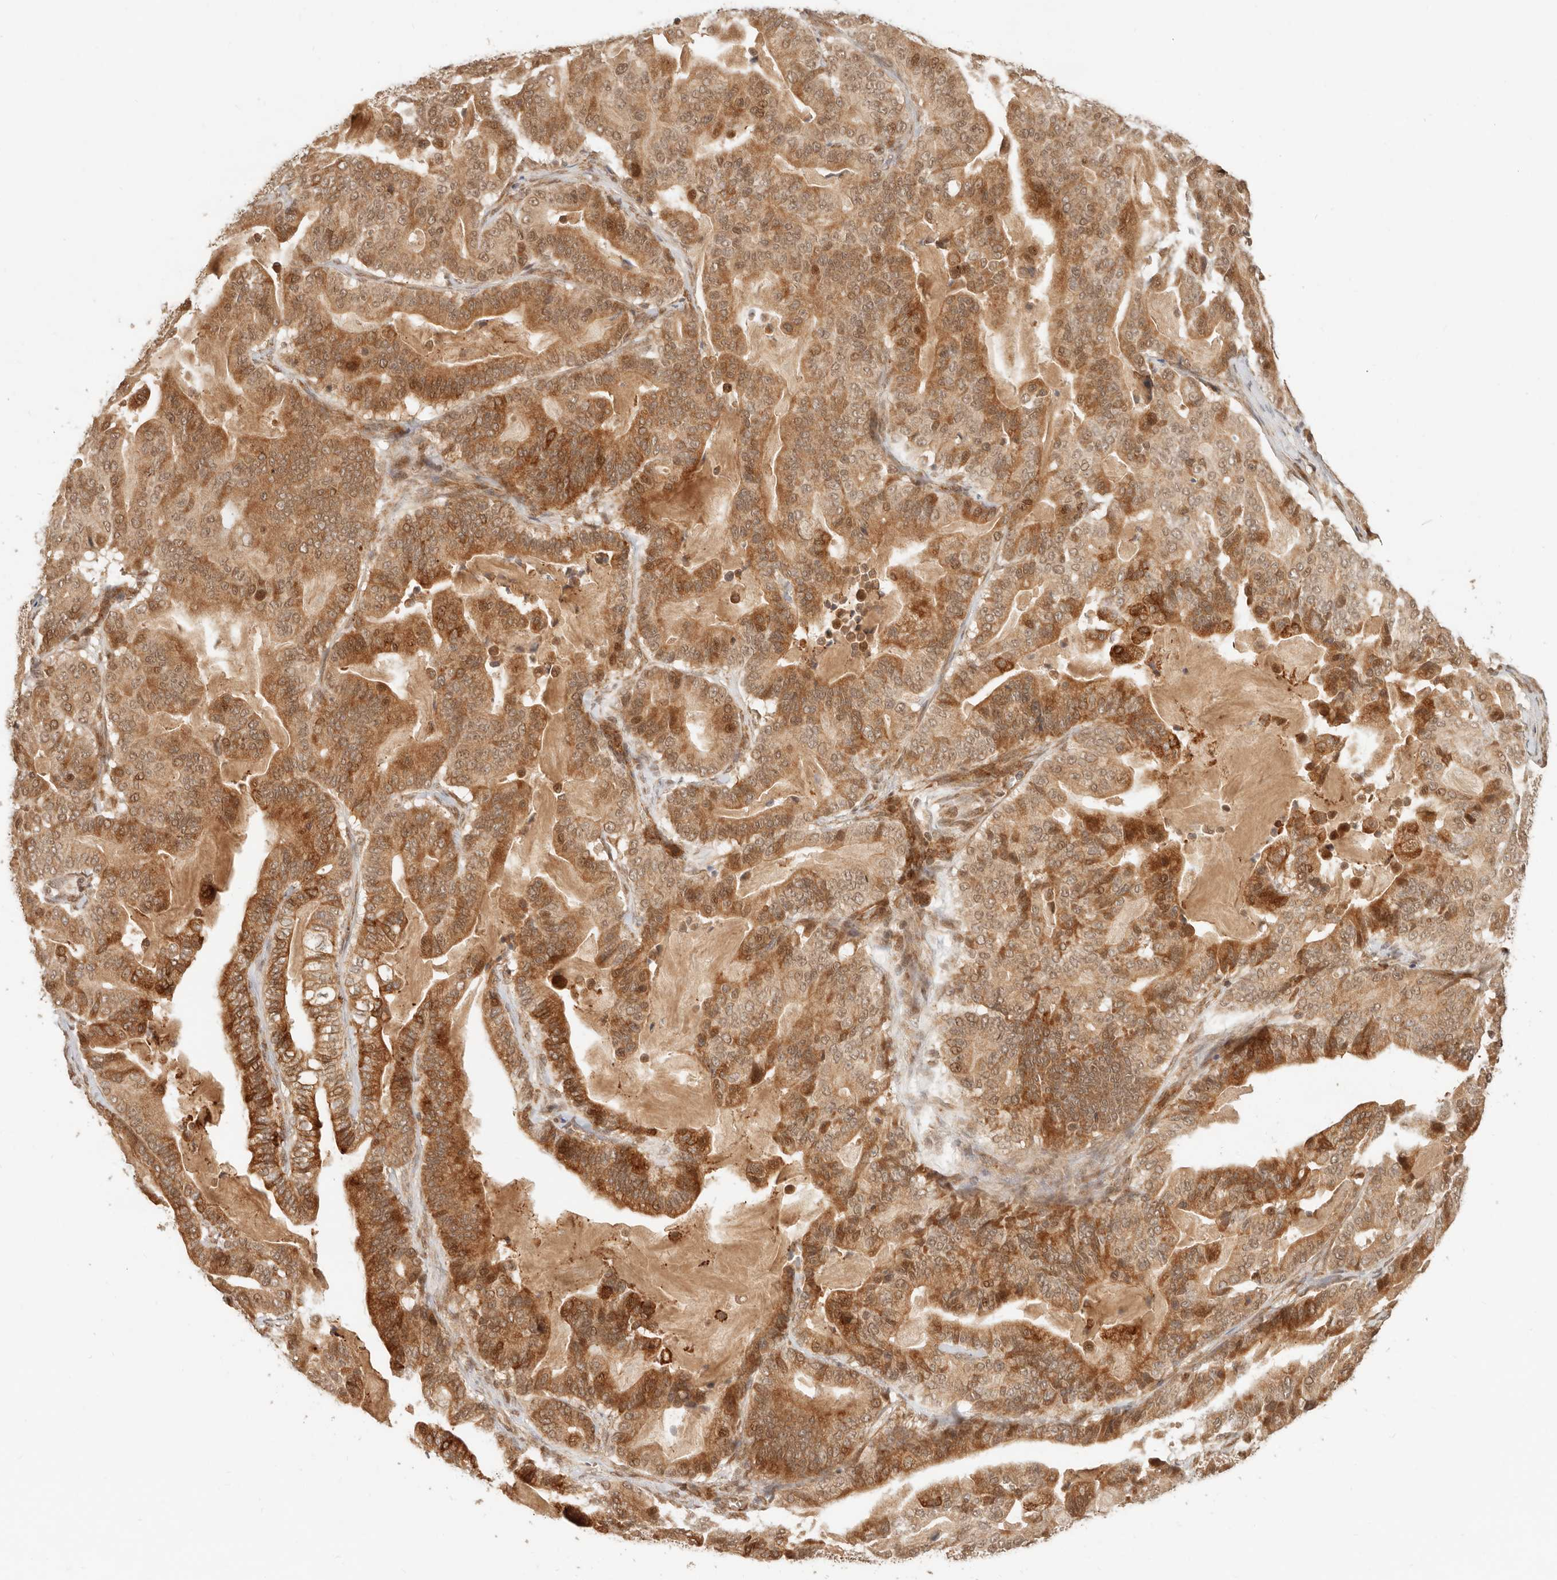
{"staining": {"intensity": "moderate", "quantity": ">75%", "location": "cytoplasmic/membranous"}, "tissue": "pancreatic cancer", "cell_type": "Tumor cells", "image_type": "cancer", "snomed": [{"axis": "morphology", "description": "Adenocarcinoma, NOS"}, {"axis": "topography", "description": "Pancreas"}], "caption": "Pancreatic adenocarcinoma stained with DAB (3,3'-diaminobenzidine) immunohistochemistry (IHC) displays medium levels of moderate cytoplasmic/membranous expression in approximately >75% of tumor cells. (DAB IHC with brightfield microscopy, high magnification).", "gene": "BAALC", "patient": {"sex": "male", "age": 63}}